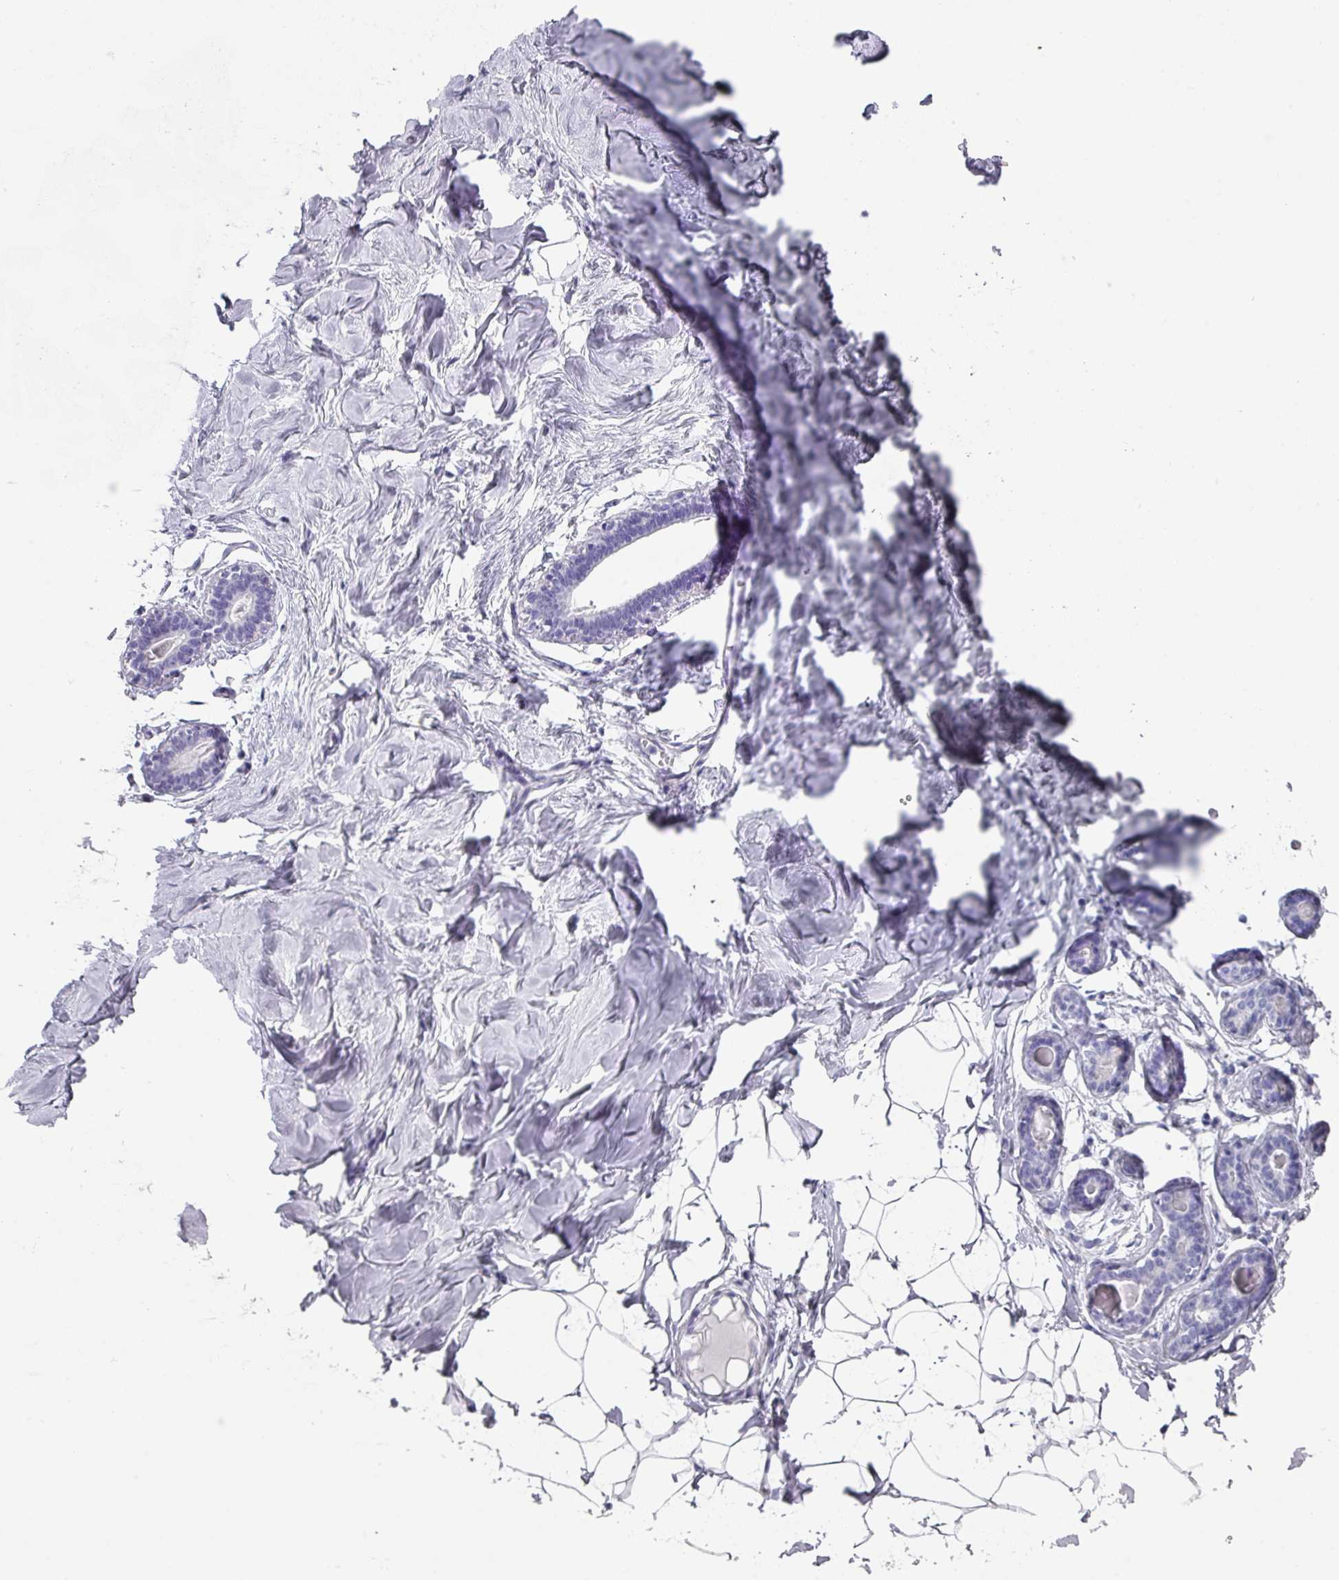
{"staining": {"intensity": "negative", "quantity": "none", "location": "none"}, "tissue": "breast", "cell_type": "Adipocytes", "image_type": "normal", "snomed": [{"axis": "morphology", "description": "Normal tissue, NOS"}, {"axis": "topography", "description": "Breast"}], "caption": "DAB (3,3'-diaminobenzidine) immunohistochemical staining of benign human breast shows no significant staining in adipocytes. (IHC, brightfield microscopy, high magnification).", "gene": "PEX10", "patient": {"sex": "female", "age": 23}}